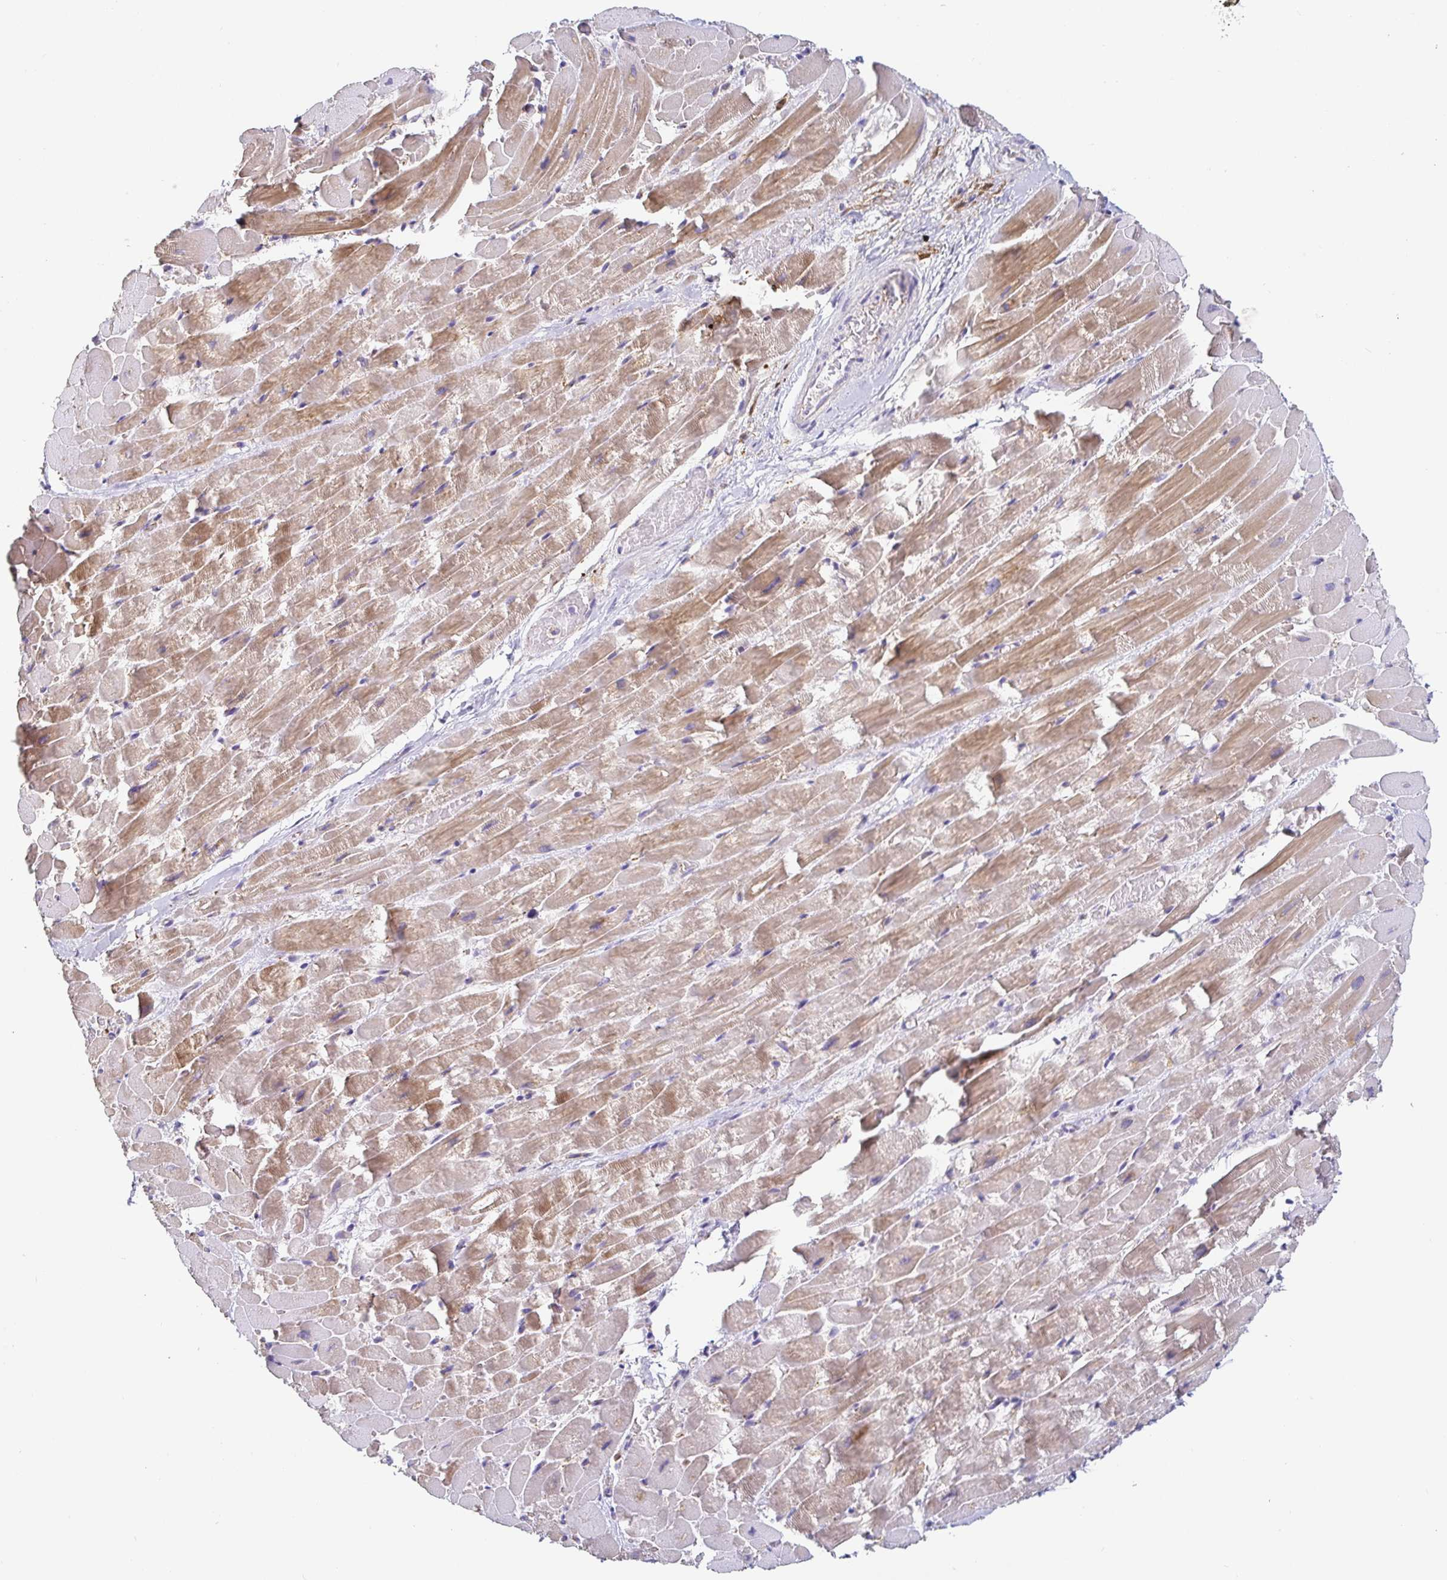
{"staining": {"intensity": "moderate", "quantity": "25%-75%", "location": "cytoplasmic/membranous"}, "tissue": "heart muscle", "cell_type": "Cardiomyocytes", "image_type": "normal", "snomed": [{"axis": "morphology", "description": "Normal tissue, NOS"}, {"axis": "topography", "description": "Heart"}], "caption": "The immunohistochemical stain highlights moderate cytoplasmic/membranous expression in cardiomyocytes of benign heart muscle.", "gene": "PIWIL3", "patient": {"sex": "male", "age": 37}}